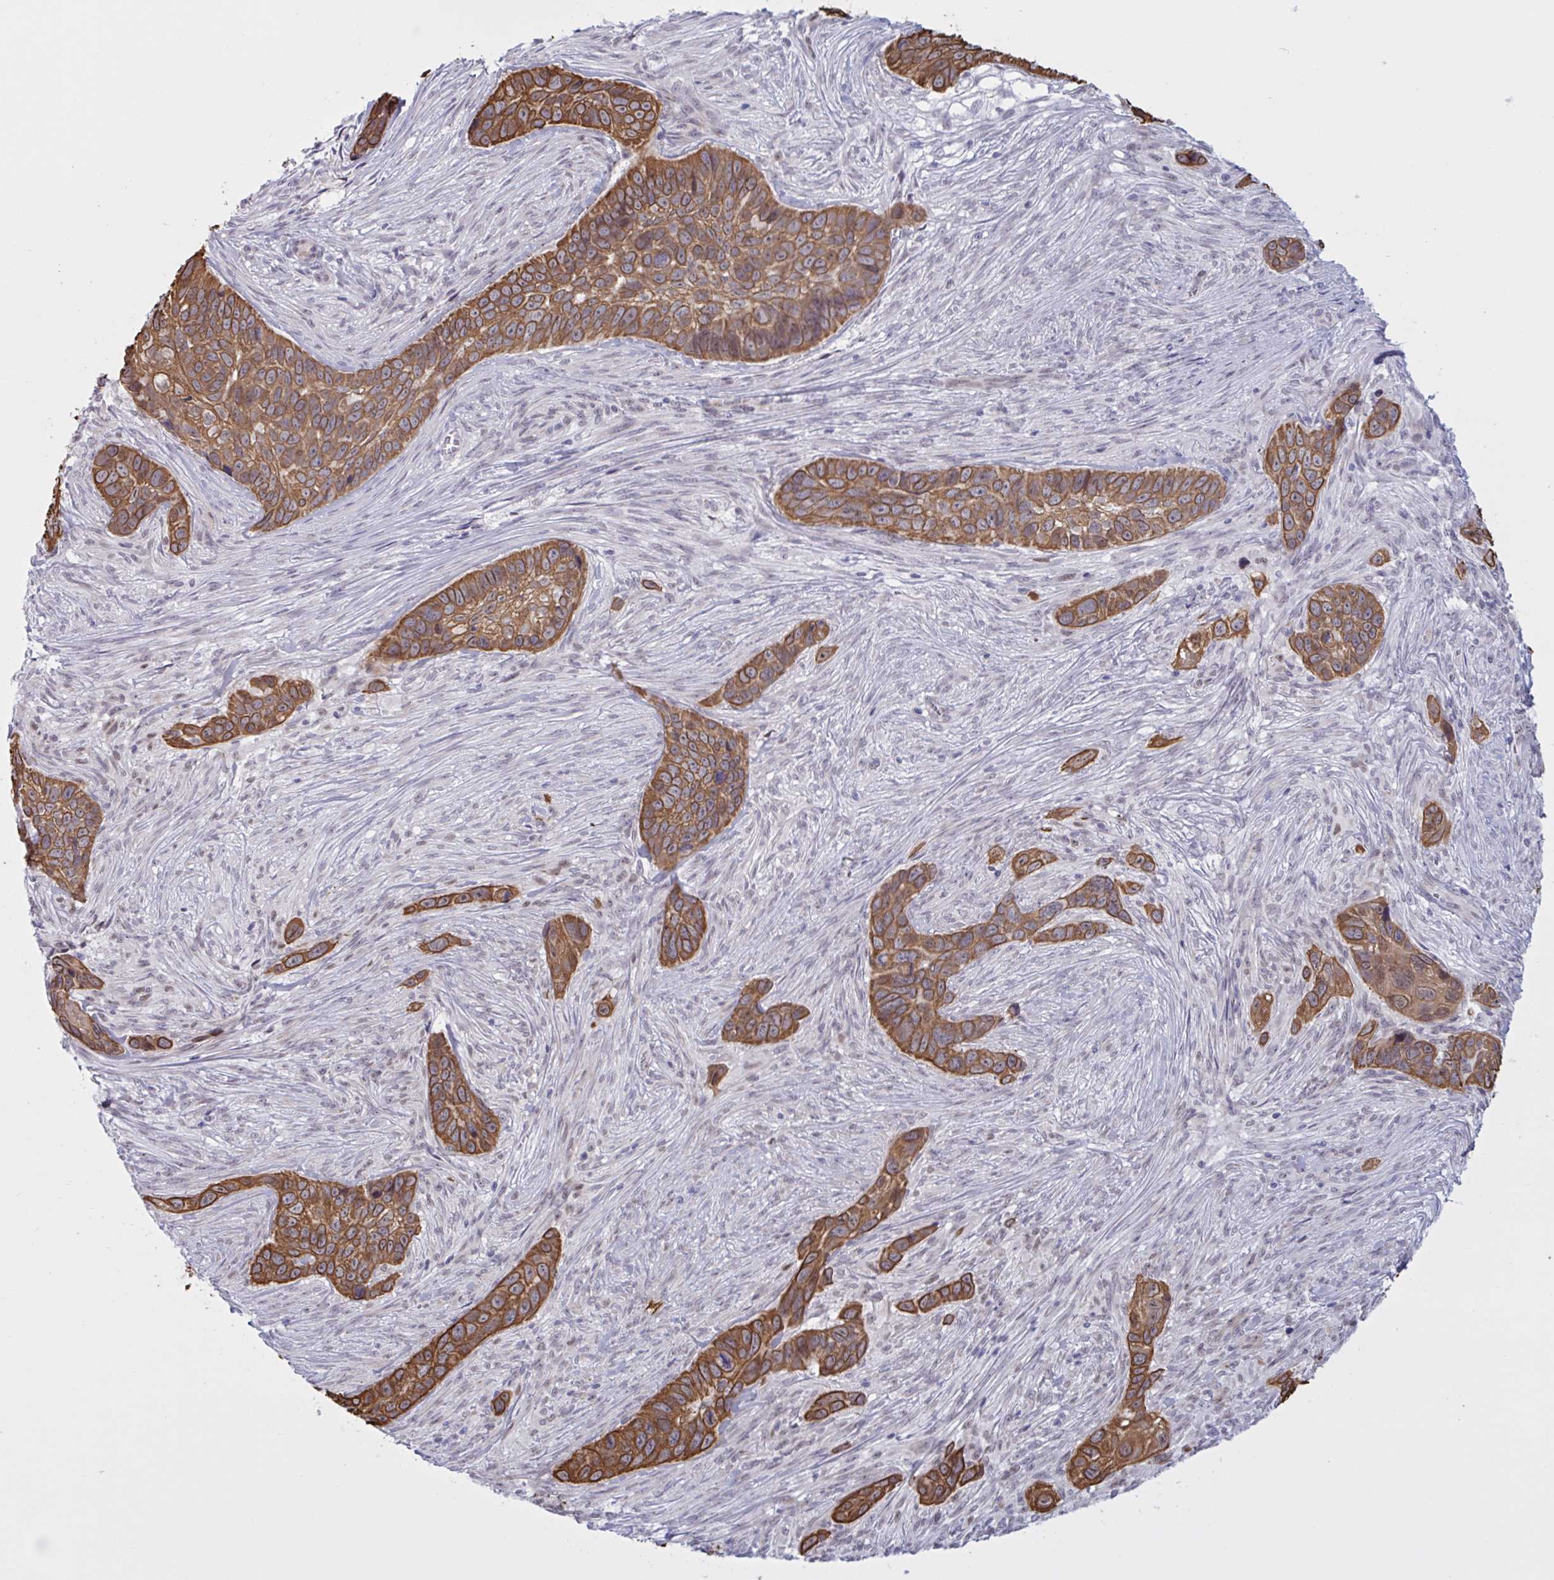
{"staining": {"intensity": "moderate", "quantity": ">75%", "location": "cytoplasmic/membranous"}, "tissue": "skin cancer", "cell_type": "Tumor cells", "image_type": "cancer", "snomed": [{"axis": "morphology", "description": "Basal cell carcinoma"}, {"axis": "topography", "description": "Skin"}], "caption": "Immunohistochemical staining of human skin cancer (basal cell carcinoma) demonstrates medium levels of moderate cytoplasmic/membranous protein positivity in about >75% of tumor cells. (DAB (3,3'-diaminobenzidine) = brown stain, brightfield microscopy at high magnification).", "gene": "PRMT6", "patient": {"sex": "female", "age": 82}}